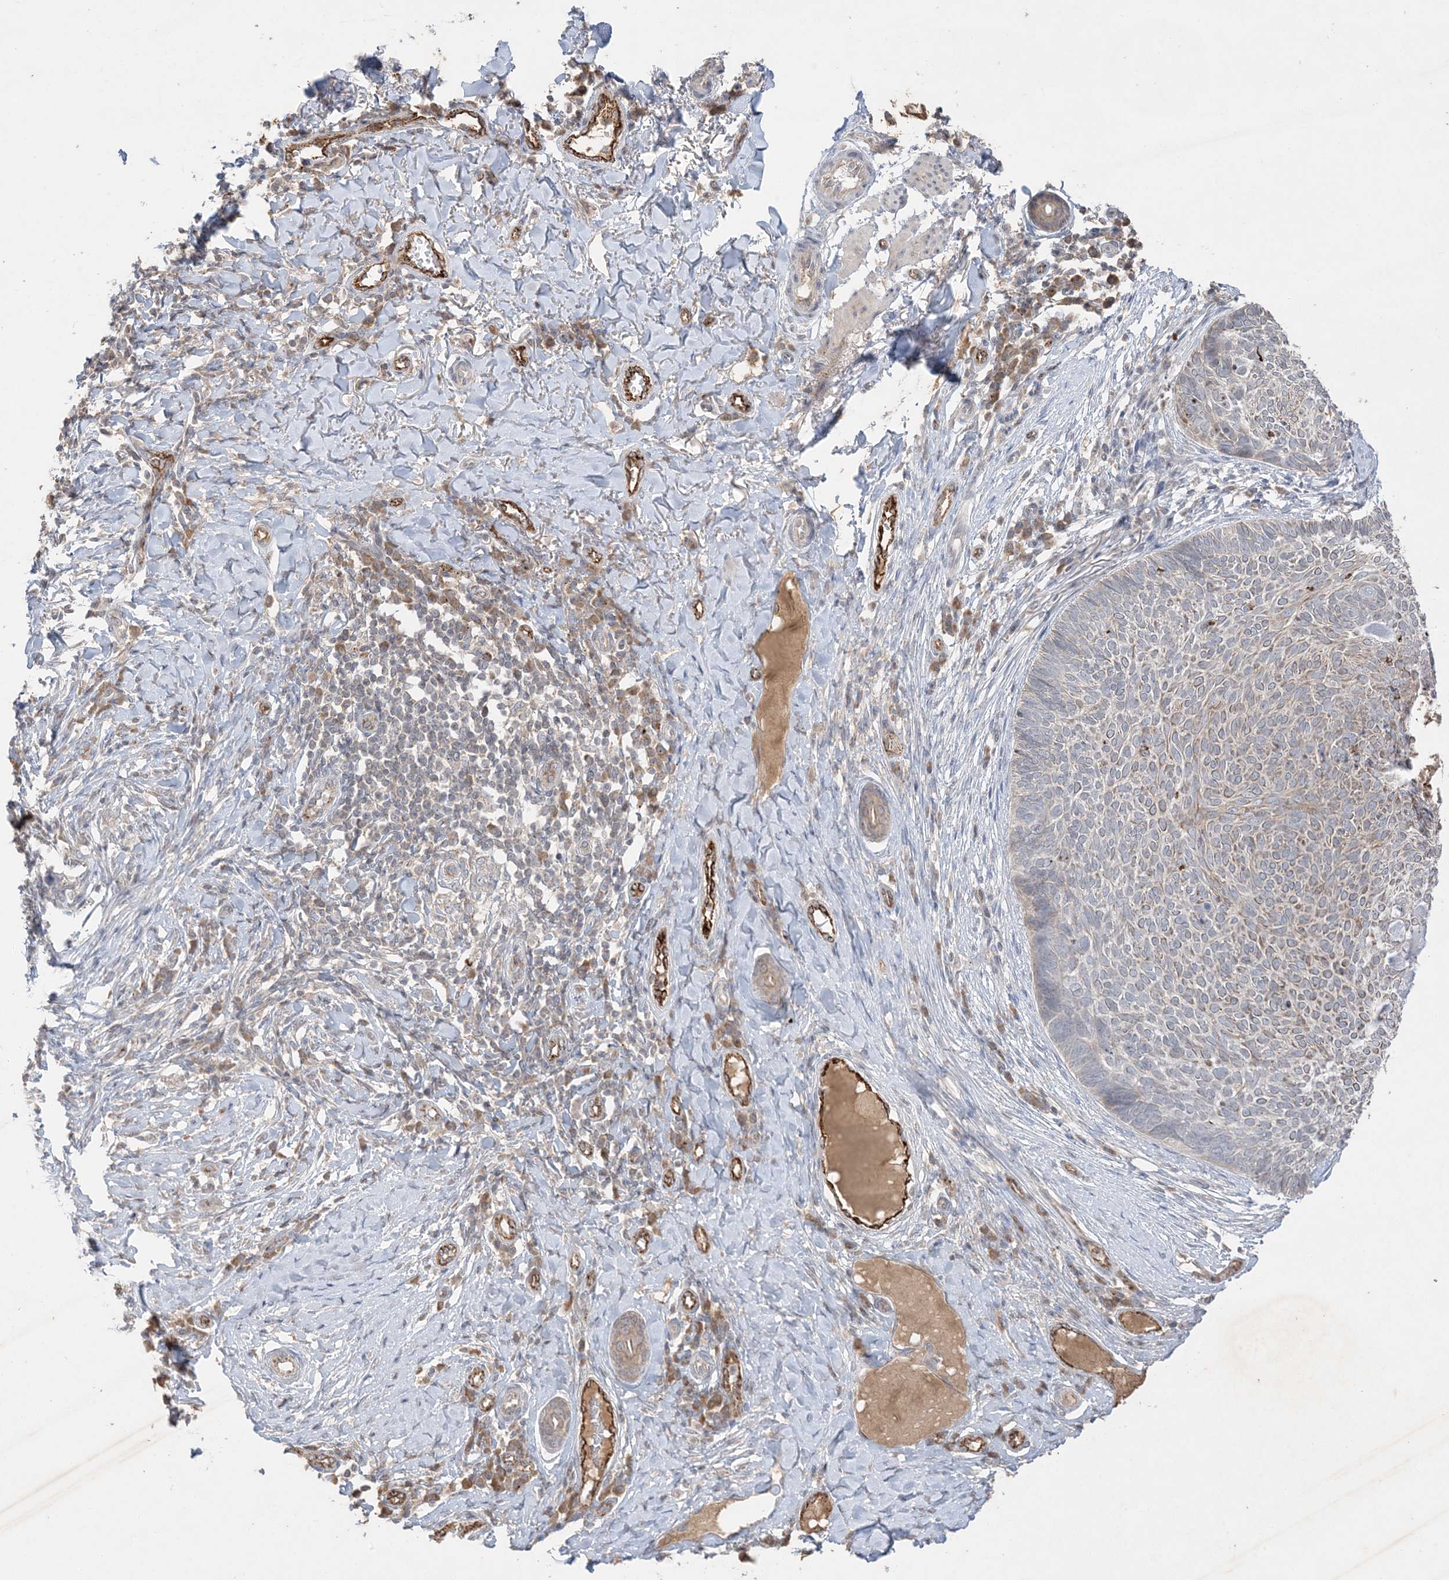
{"staining": {"intensity": "moderate", "quantity": "<25%", "location": "cytoplasmic/membranous"}, "tissue": "skin cancer", "cell_type": "Tumor cells", "image_type": "cancer", "snomed": [{"axis": "morphology", "description": "Normal tissue, NOS"}, {"axis": "morphology", "description": "Basal cell carcinoma"}, {"axis": "topography", "description": "Skin"}], "caption": "There is low levels of moderate cytoplasmic/membranous staining in tumor cells of skin cancer, as demonstrated by immunohistochemical staining (brown color).", "gene": "PRSS36", "patient": {"sex": "male", "age": 50}}